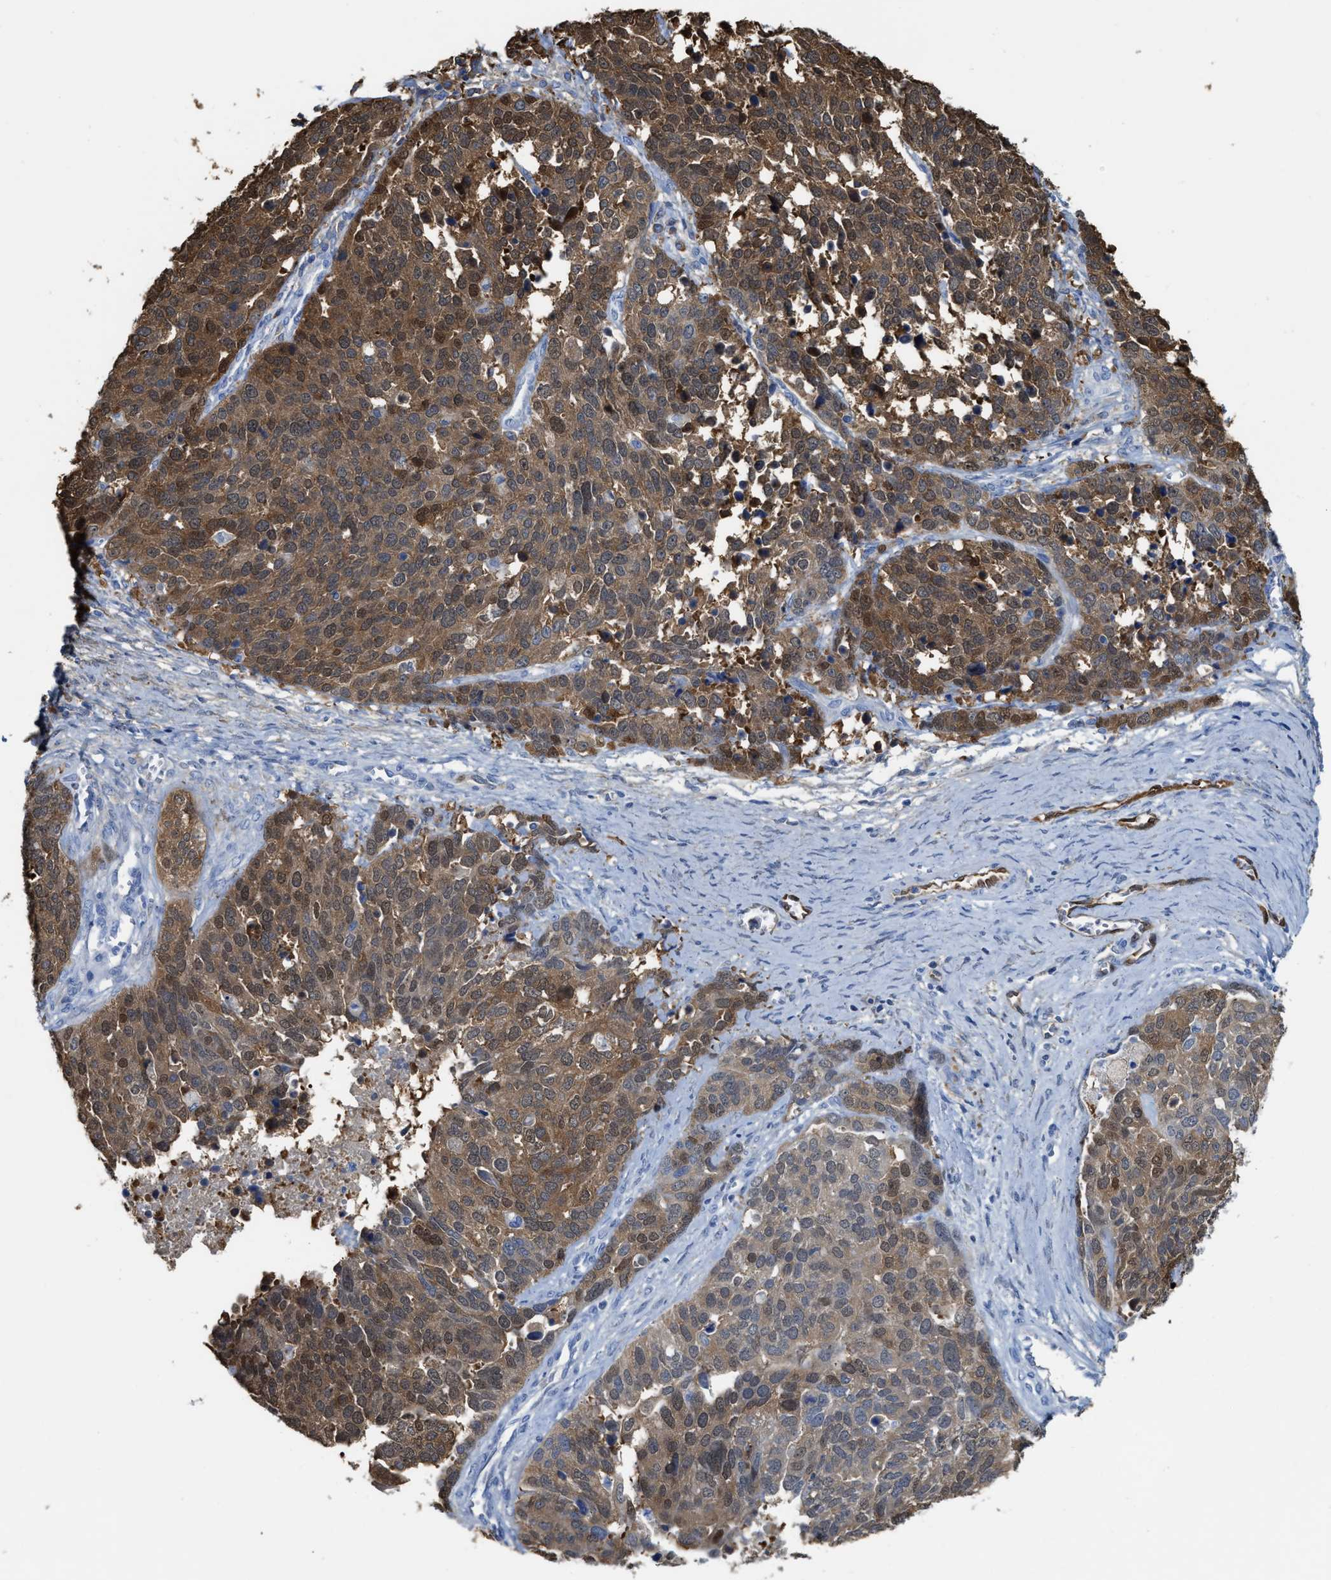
{"staining": {"intensity": "moderate", "quantity": ">75%", "location": "cytoplasmic/membranous,nuclear"}, "tissue": "ovarian cancer", "cell_type": "Tumor cells", "image_type": "cancer", "snomed": [{"axis": "morphology", "description": "Cystadenocarcinoma, serous, NOS"}, {"axis": "topography", "description": "Ovary"}], "caption": "IHC micrograph of neoplastic tissue: ovarian cancer (serous cystadenocarcinoma) stained using immunohistochemistry (IHC) reveals medium levels of moderate protein expression localized specifically in the cytoplasmic/membranous and nuclear of tumor cells, appearing as a cytoplasmic/membranous and nuclear brown color.", "gene": "ASS1", "patient": {"sex": "female", "age": 44}}